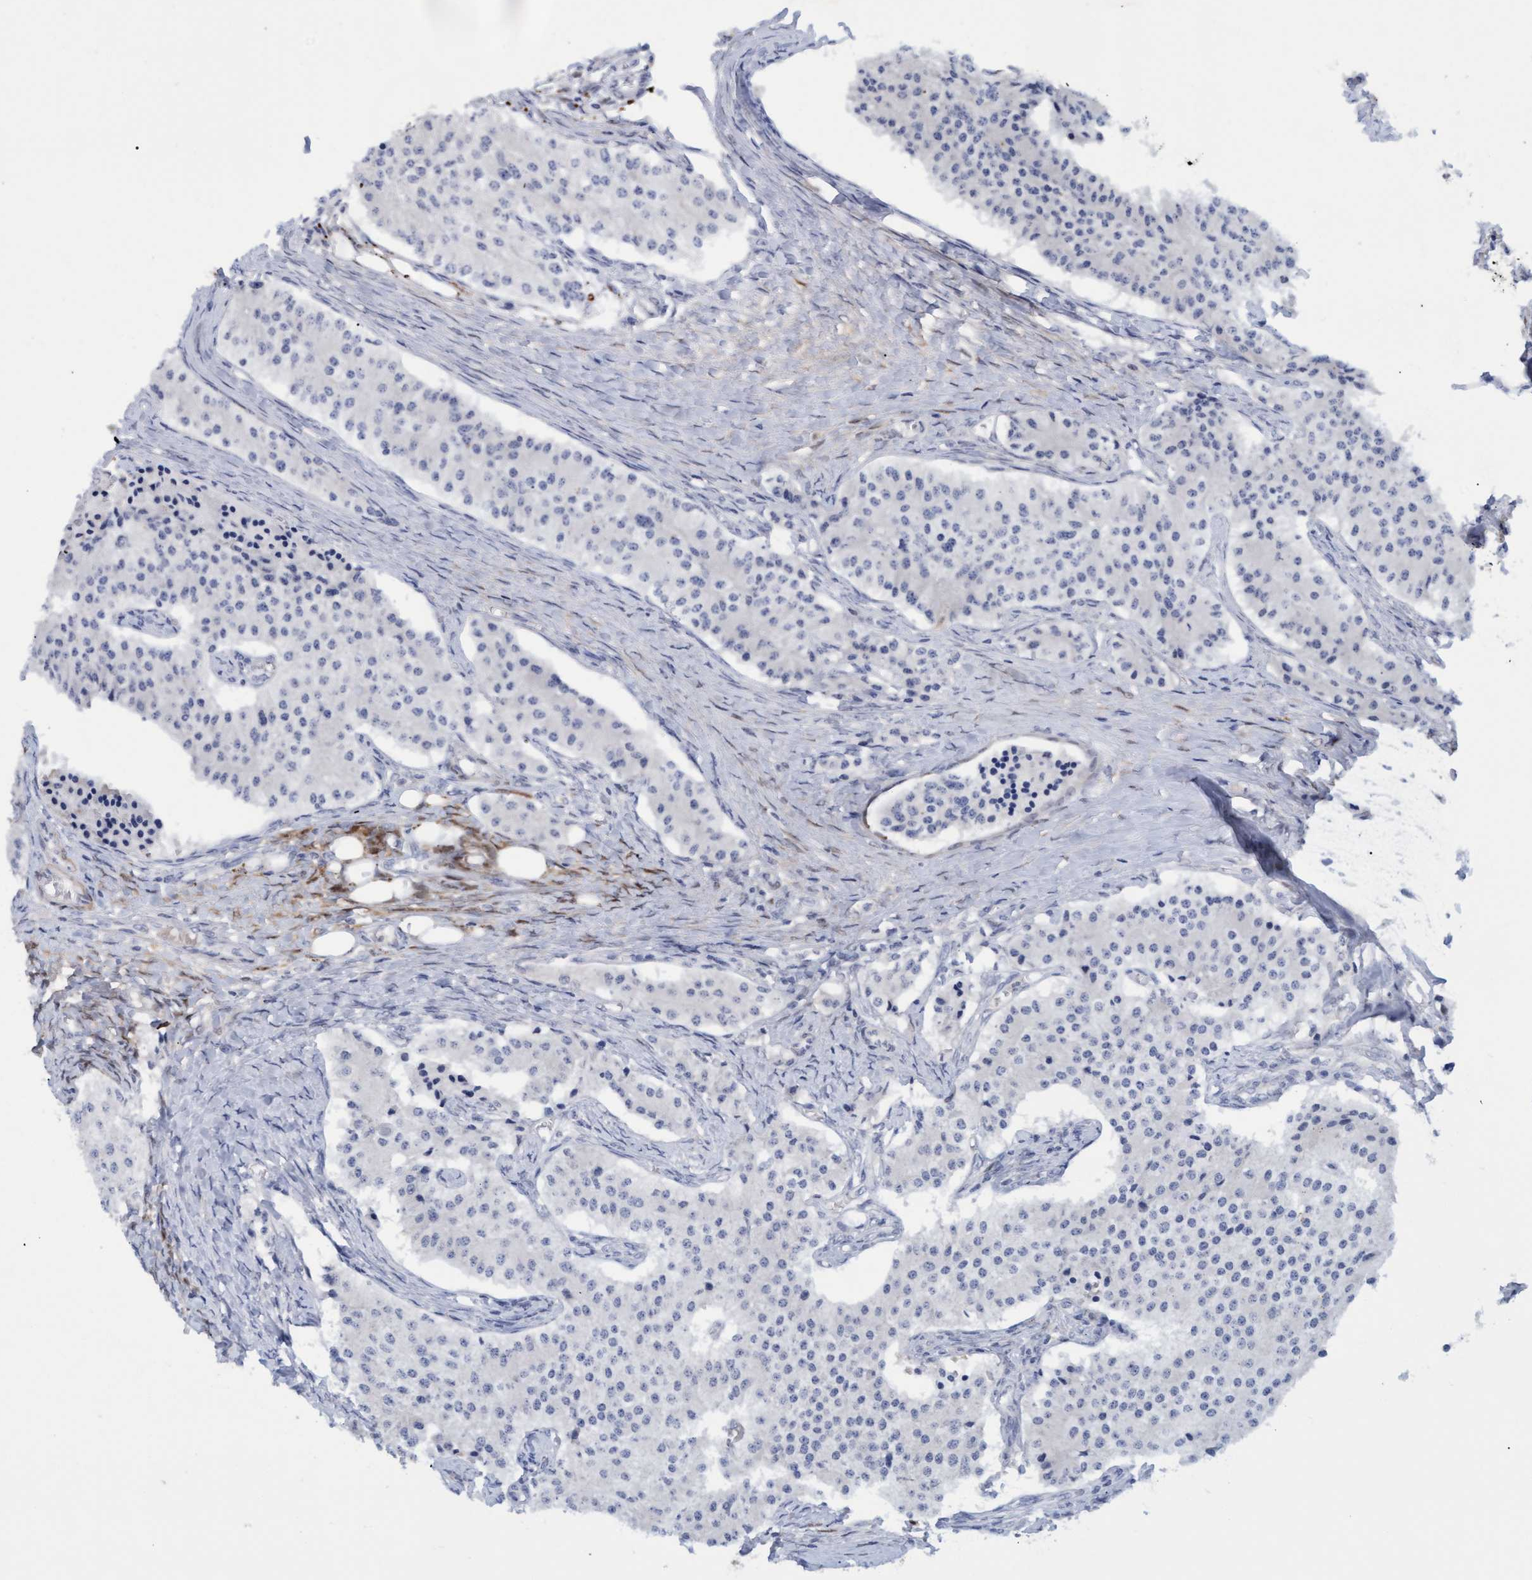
{"staining": {"intensity": "negative", "quantity": "none", "location": "none"}, "tissue": "carcinoid", "cell_type": "Tumor cells", "image_type": "cancer", "snomed": [{"axis": "morphology", "description": "Carcinoid, malignant, NOS"}, {"axis": "topography", "description": "Colon"}], "caption": "Immunohistochemistry (IHC) image of carcinoid stained for a protein (brown), which exhibits no positivity in tumor cells. Nuclei are stained in blue.", "gene": "PINX1", "patient": {"sex": "female", "age": 52}}